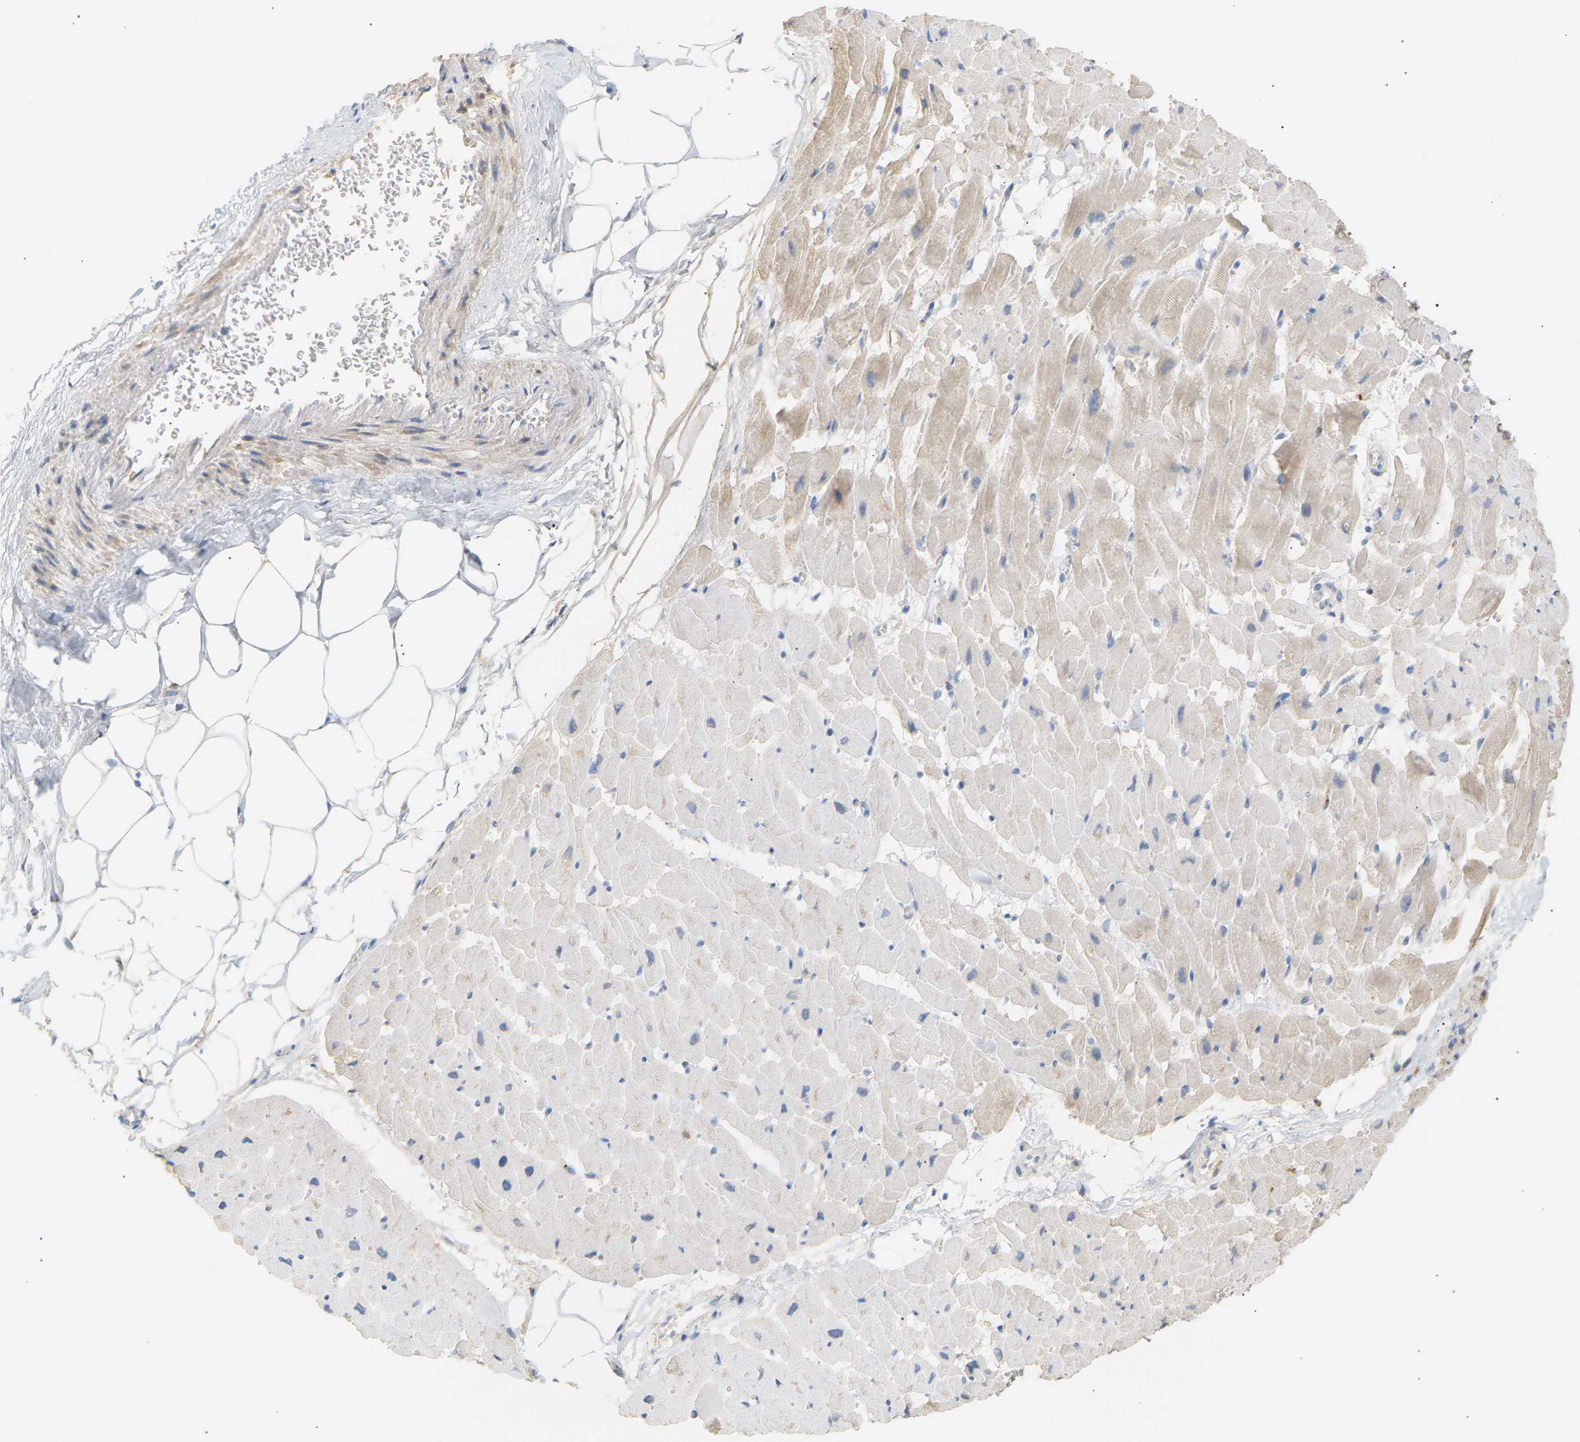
{"staining": {"intensity": "weak", "quantity": "<25%", "location": "cytoplasmic/membranous"}, "tissue": "heart muscle", "cell_type": "Cardiomyocytes", "image_type": "normal", "snomed": [{"axis": "morphology", "description": "Normal tissue, NOS"}, {"axis": "topography", "description": "Heart"}], "caption": "This is an IHC micrograph of benign heart muscle. There is no staining in cardiomyocytes.", "gene": "IGLC3", "patient": {"sex": "female", "age": 19}}